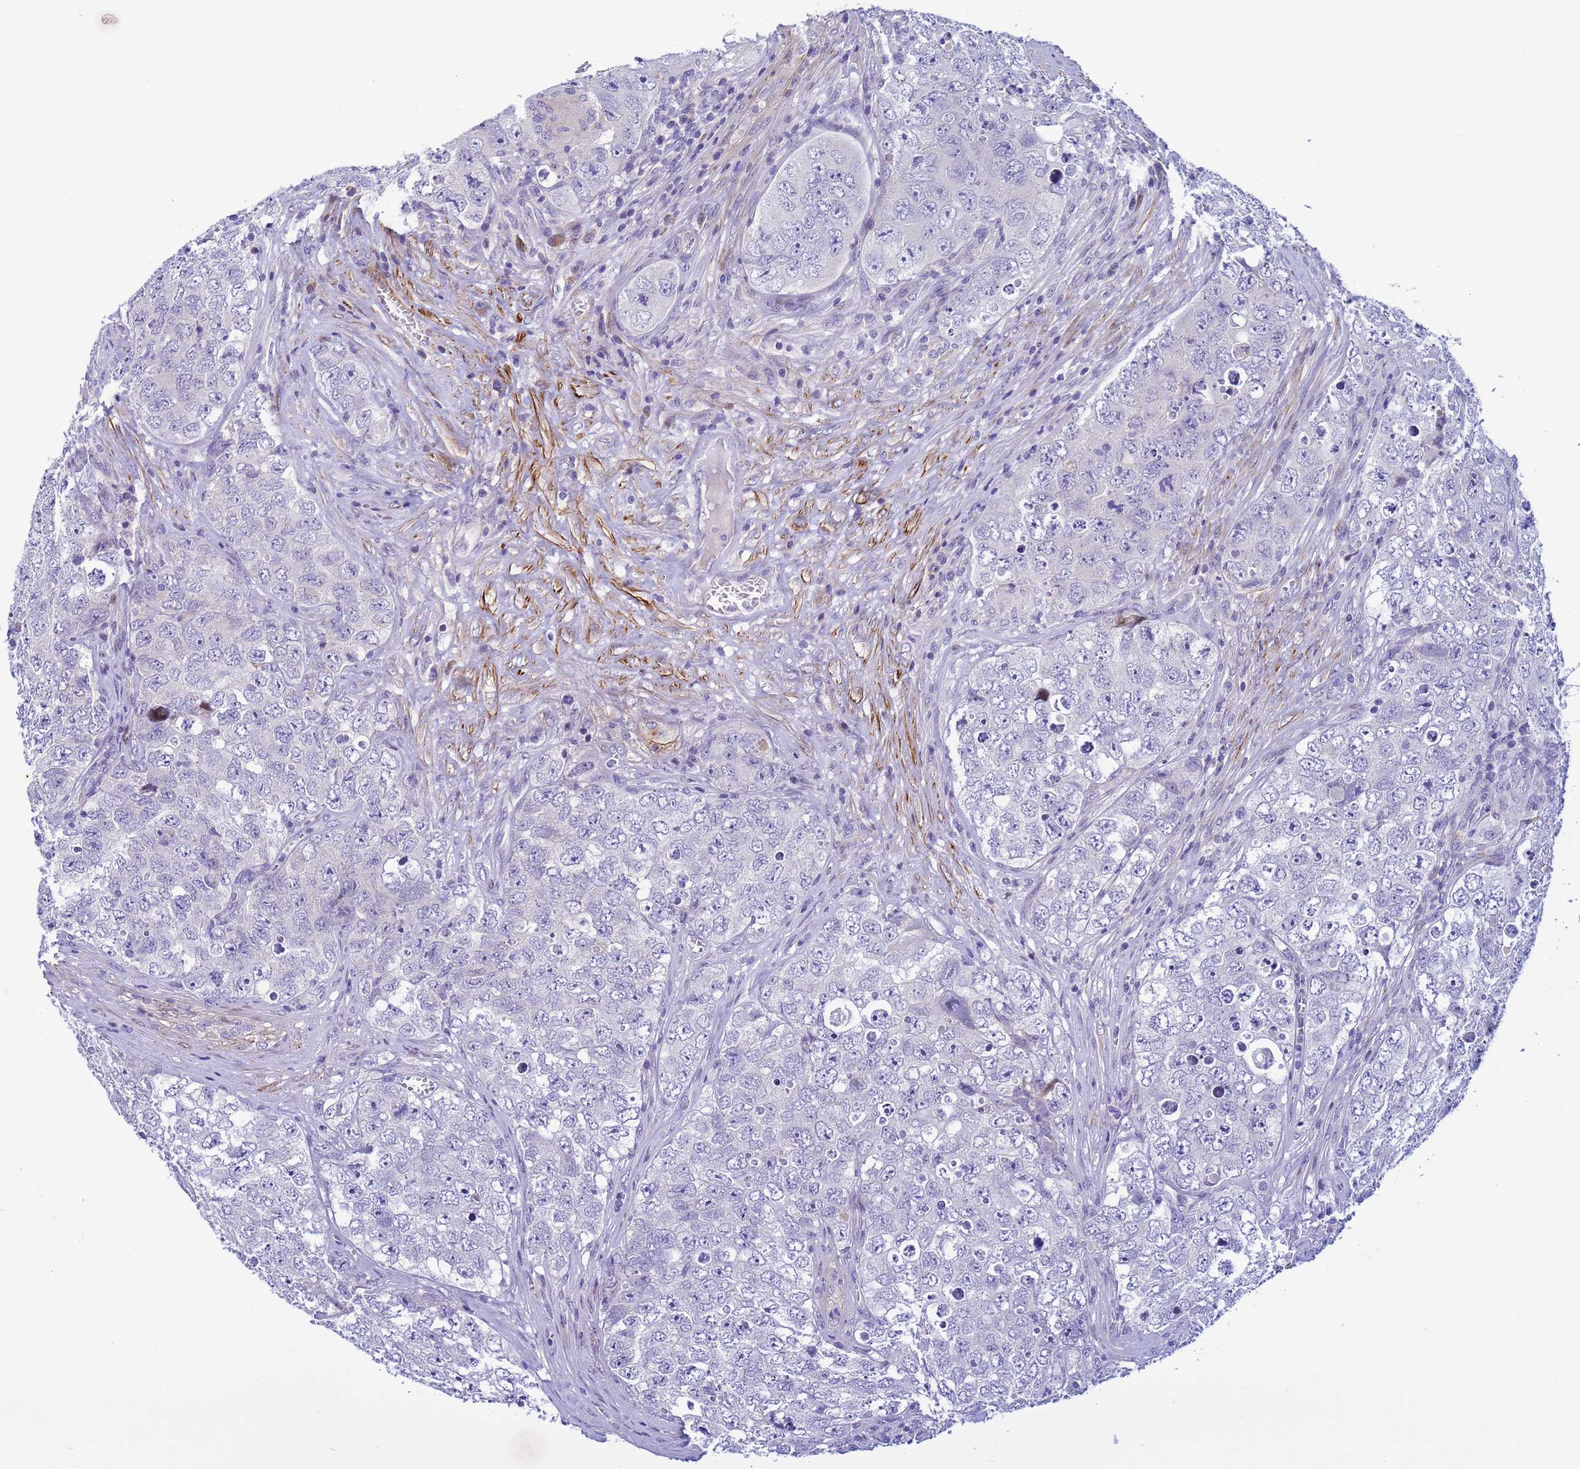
{"staining": {"intensity": "negative", "quantity": "none", "location": "none"}, "tissue": "testis cancer", "cell_type": "Tumor cells", "image_type": "cancer", "snomed": [{"axis": "morphology", "description": "Seminoma, NOS"}, {"axis": "morphology", "description": "Carcinoma, Embryonal, NOS"}, {"axis": "topography", "description": "Testis"}], "caption": "High magnification brightfield microscopy of testis embryonal carcinoma stained with DAB (3,3'-diaminobenzidine) (brown) and counterstained with hematoxylin (blue): tumor cells show no significant expression.", "gene": "P2RX7", "patient": {"sex": "male", "age": 43}}